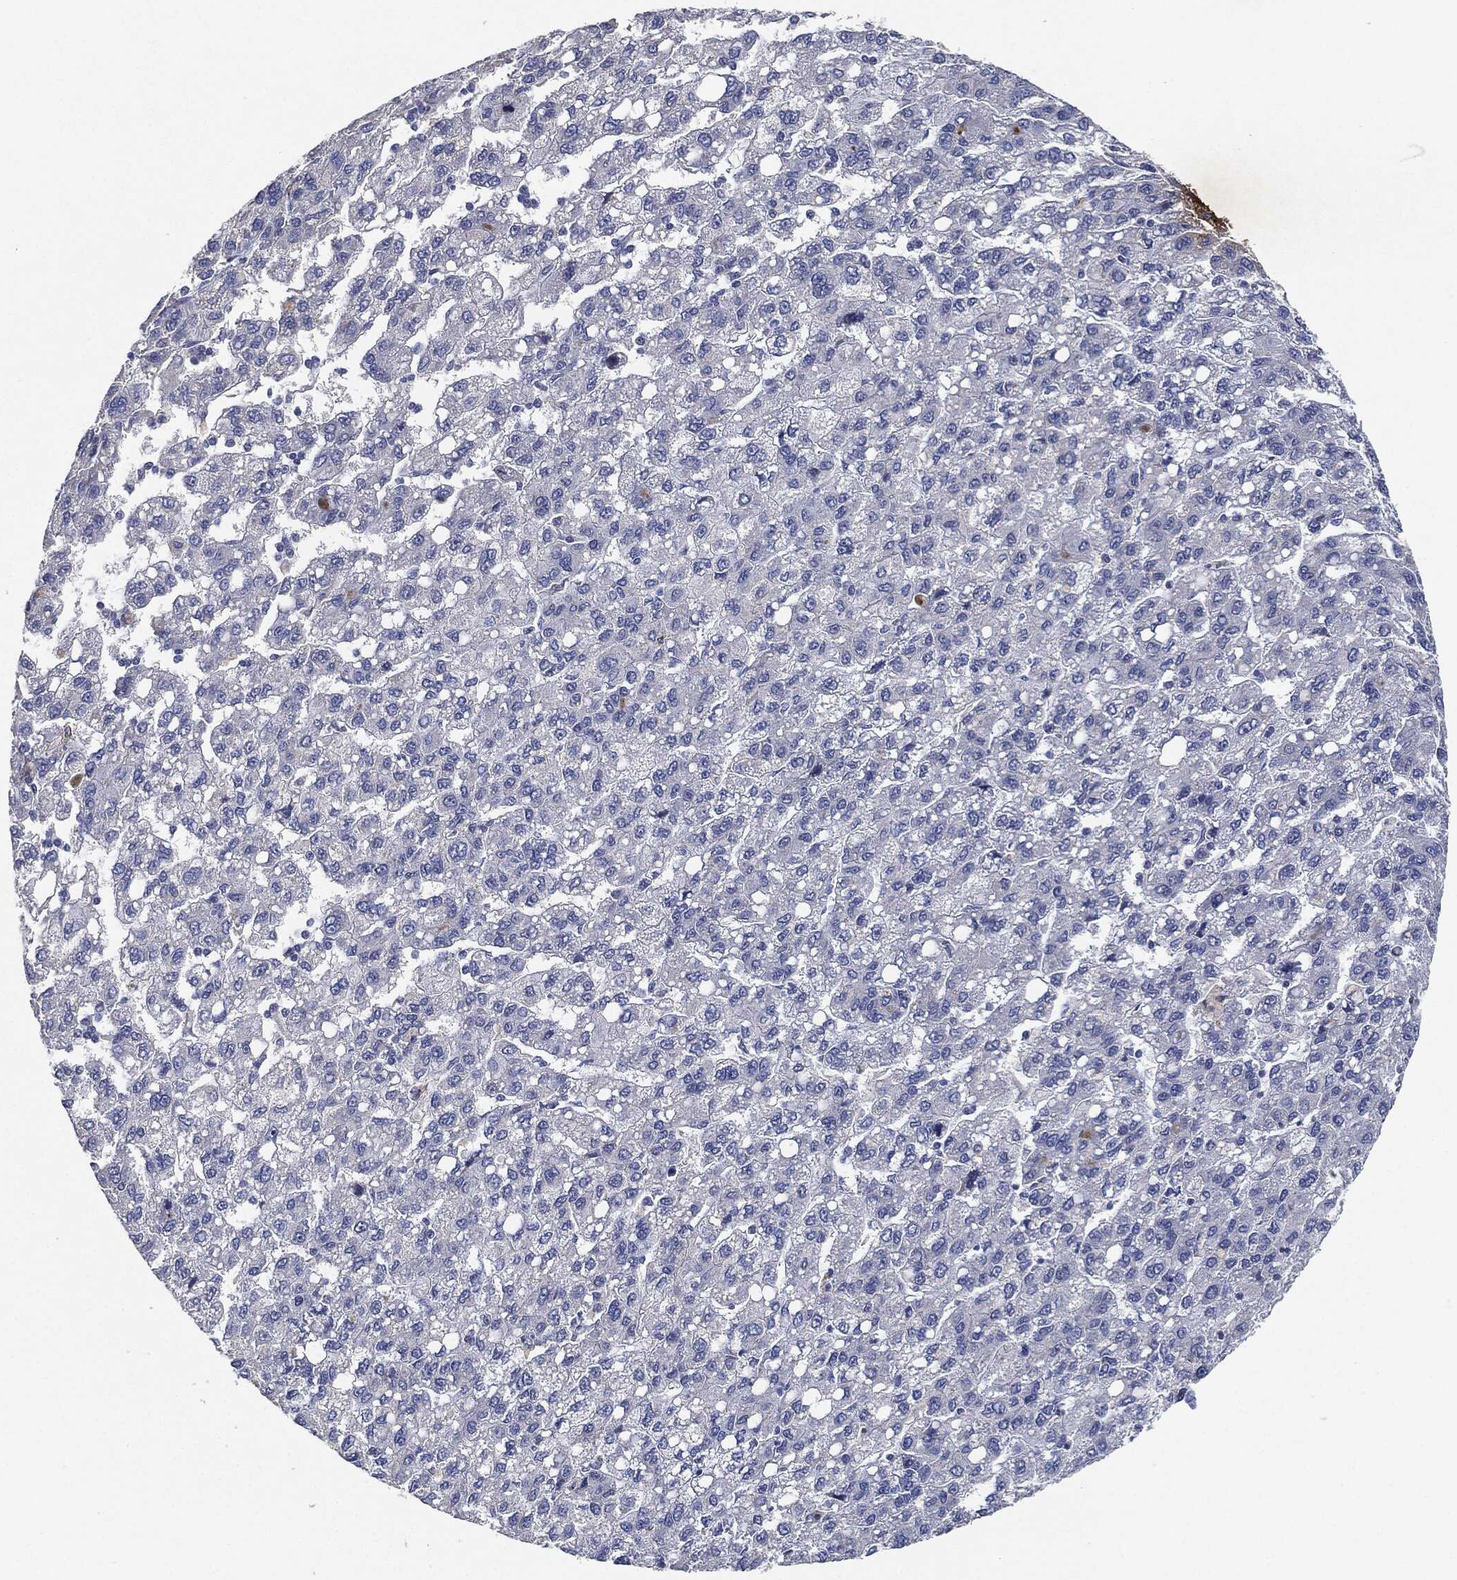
{"staining": {"intensity": "negative", "quantity": "none", "location": "none"}, "tissue": "liver cancer", "cell_type": "Tumor cells", "image_type": "cancer", "snomed": [{"axis": "morphology", "description": "Carcinoma, Hepatocellular, NOS"}, {"axis": "topography", "description": "Liver"}], "caption": "Immunohistochemistry histopathology image of human liver cancer stained for a protein (brown), which displays no expression in tumor cells. (DAB IHC visualized using brightfield microscopy, high magnification).", "gene": "NANOS3", "patient": {"sex": "female", "age": 82}}